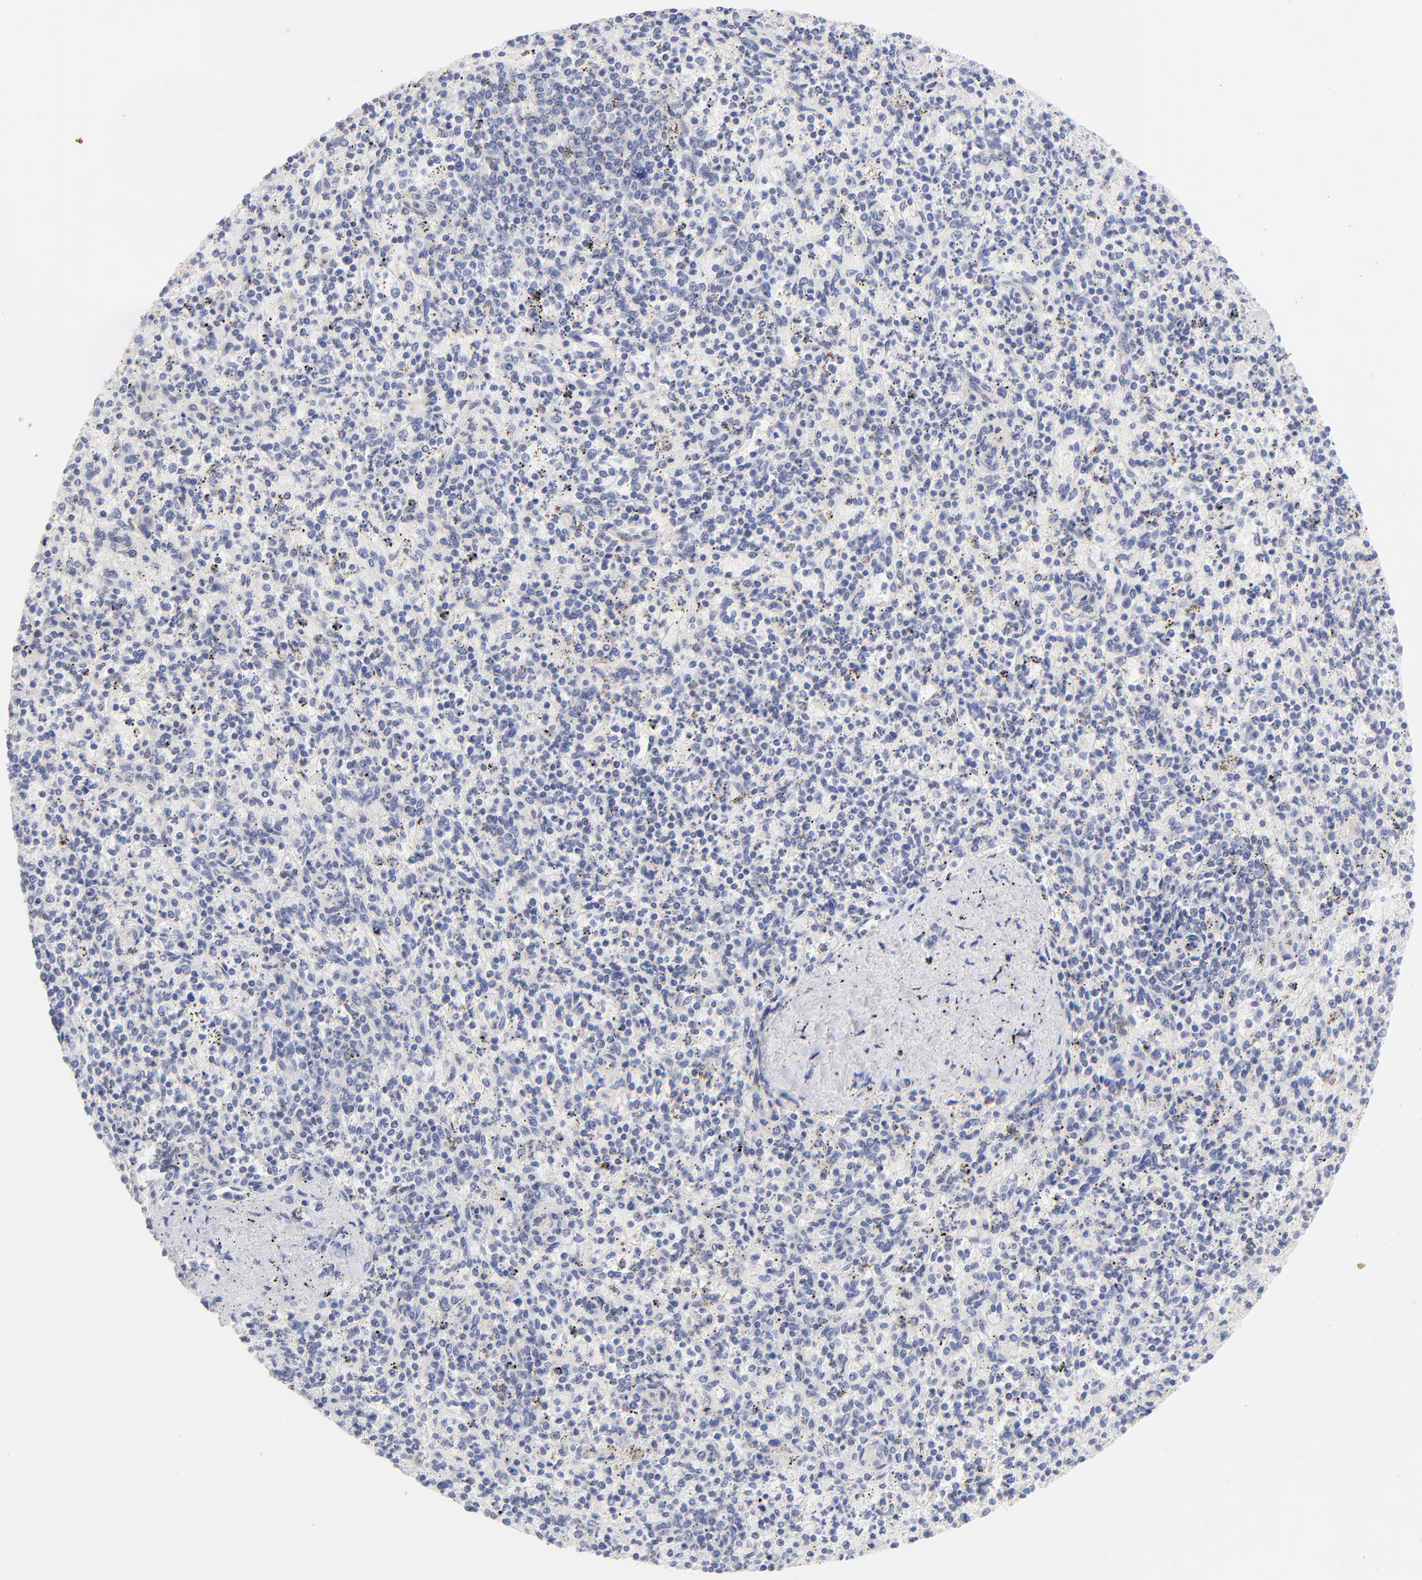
{"staining": {"intensity": "negative", "quantity": "none", "location": "none"}, "tissue": "spleen", "cell_type": "Cells in red pulp", "image_type": "normal", "snomed": [{"axis": "morphology", "description": "Normal tissue, NOS"}, {"axis": "topography", "description": "Spleen"}], "caption": "Immunohistochemical staining of benign spleen displays no significant expression in cells in red pulp.", "gene": "ZNF74", "patient": {"sex": "male", "age": 72}}